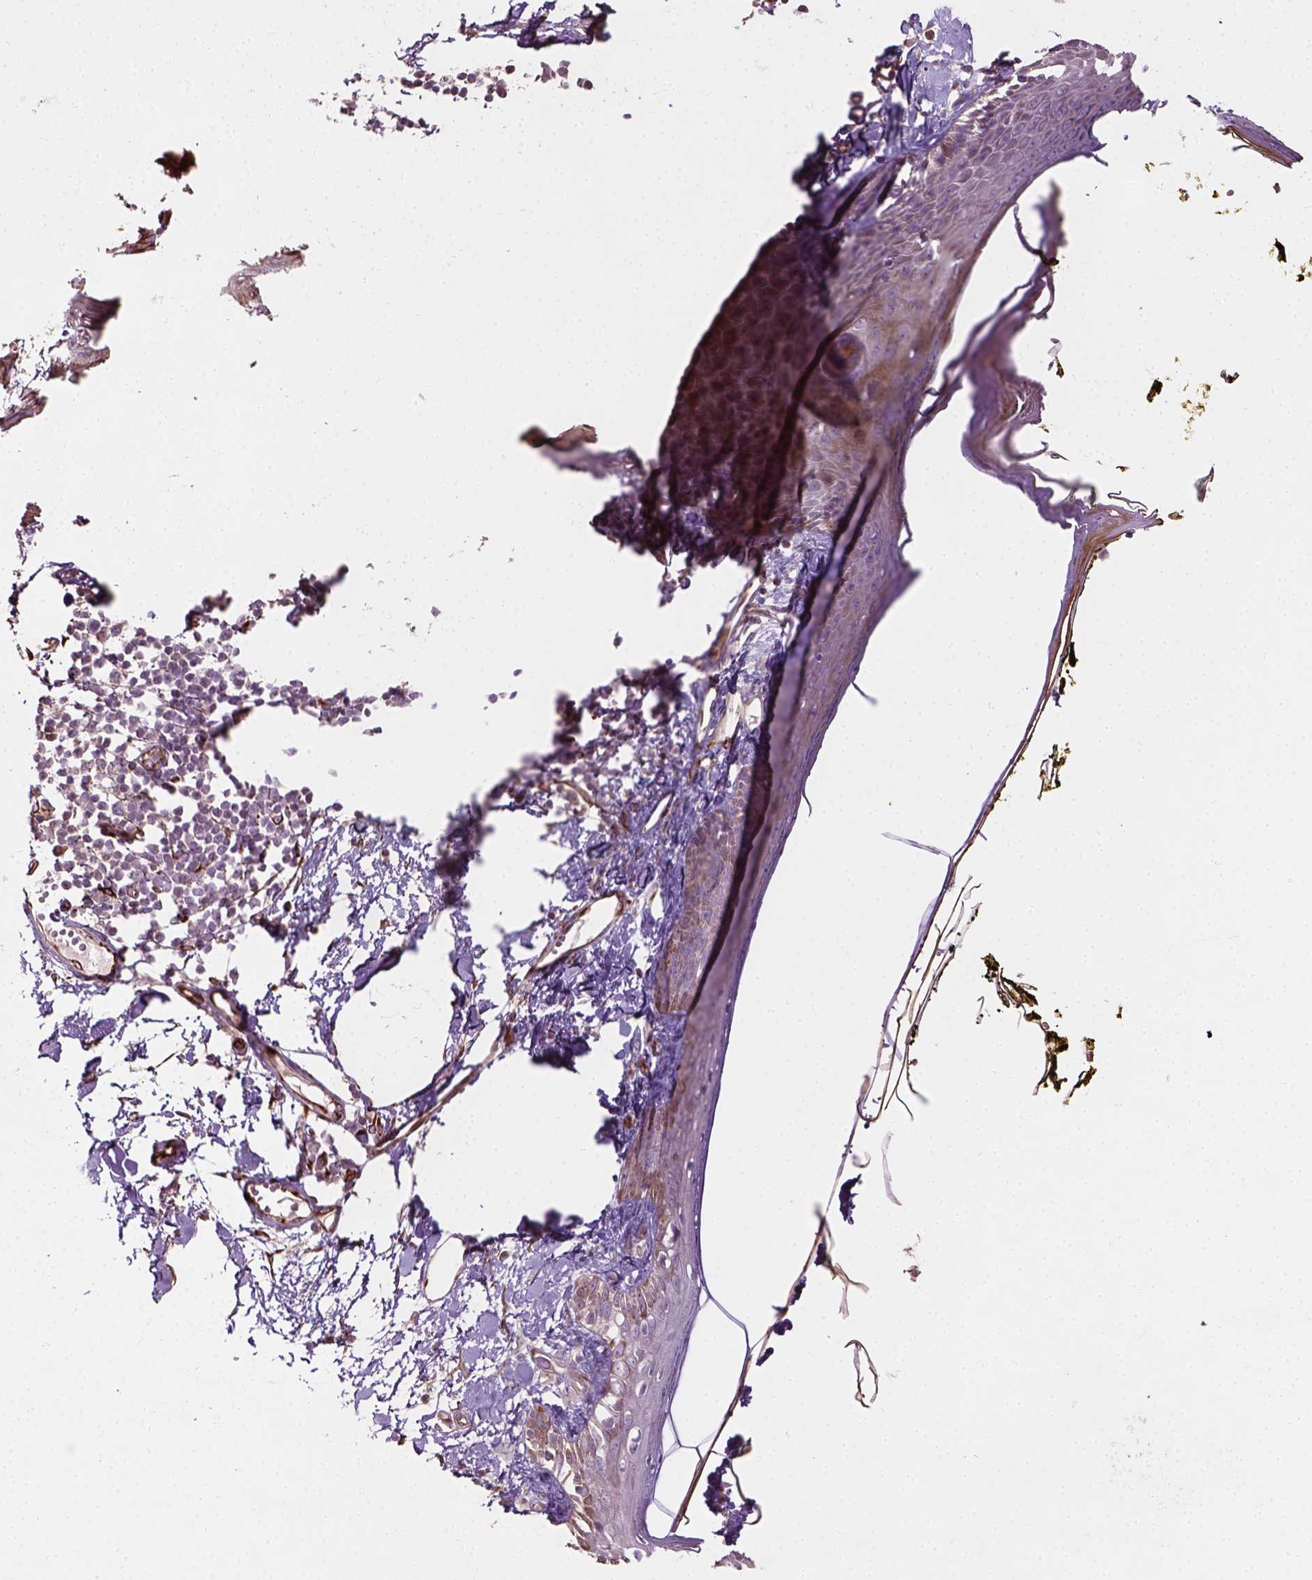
{"staining": {"intensity": "strong", "quantity": "25%-75%", "location": "cytoplasmic/membranous"}, "tissue": "skin", "cell_type": "Fibroblasts", "image_type": "normal", "snomed": [{"axis": "morphology", "description": "Normal tissue, NOS"}, {"axis": "topography", "description": "Skin"}], "caption": "Protein staining exhibits strong cytoplasmic/membranous positivity in about 25%-75% of fibroblasts in unremarkable skin. The protein is shown in brown color, while the nuclei are stained blue.", "gene": "PKP3", "patient": {"sex": "male", "age": 76}}